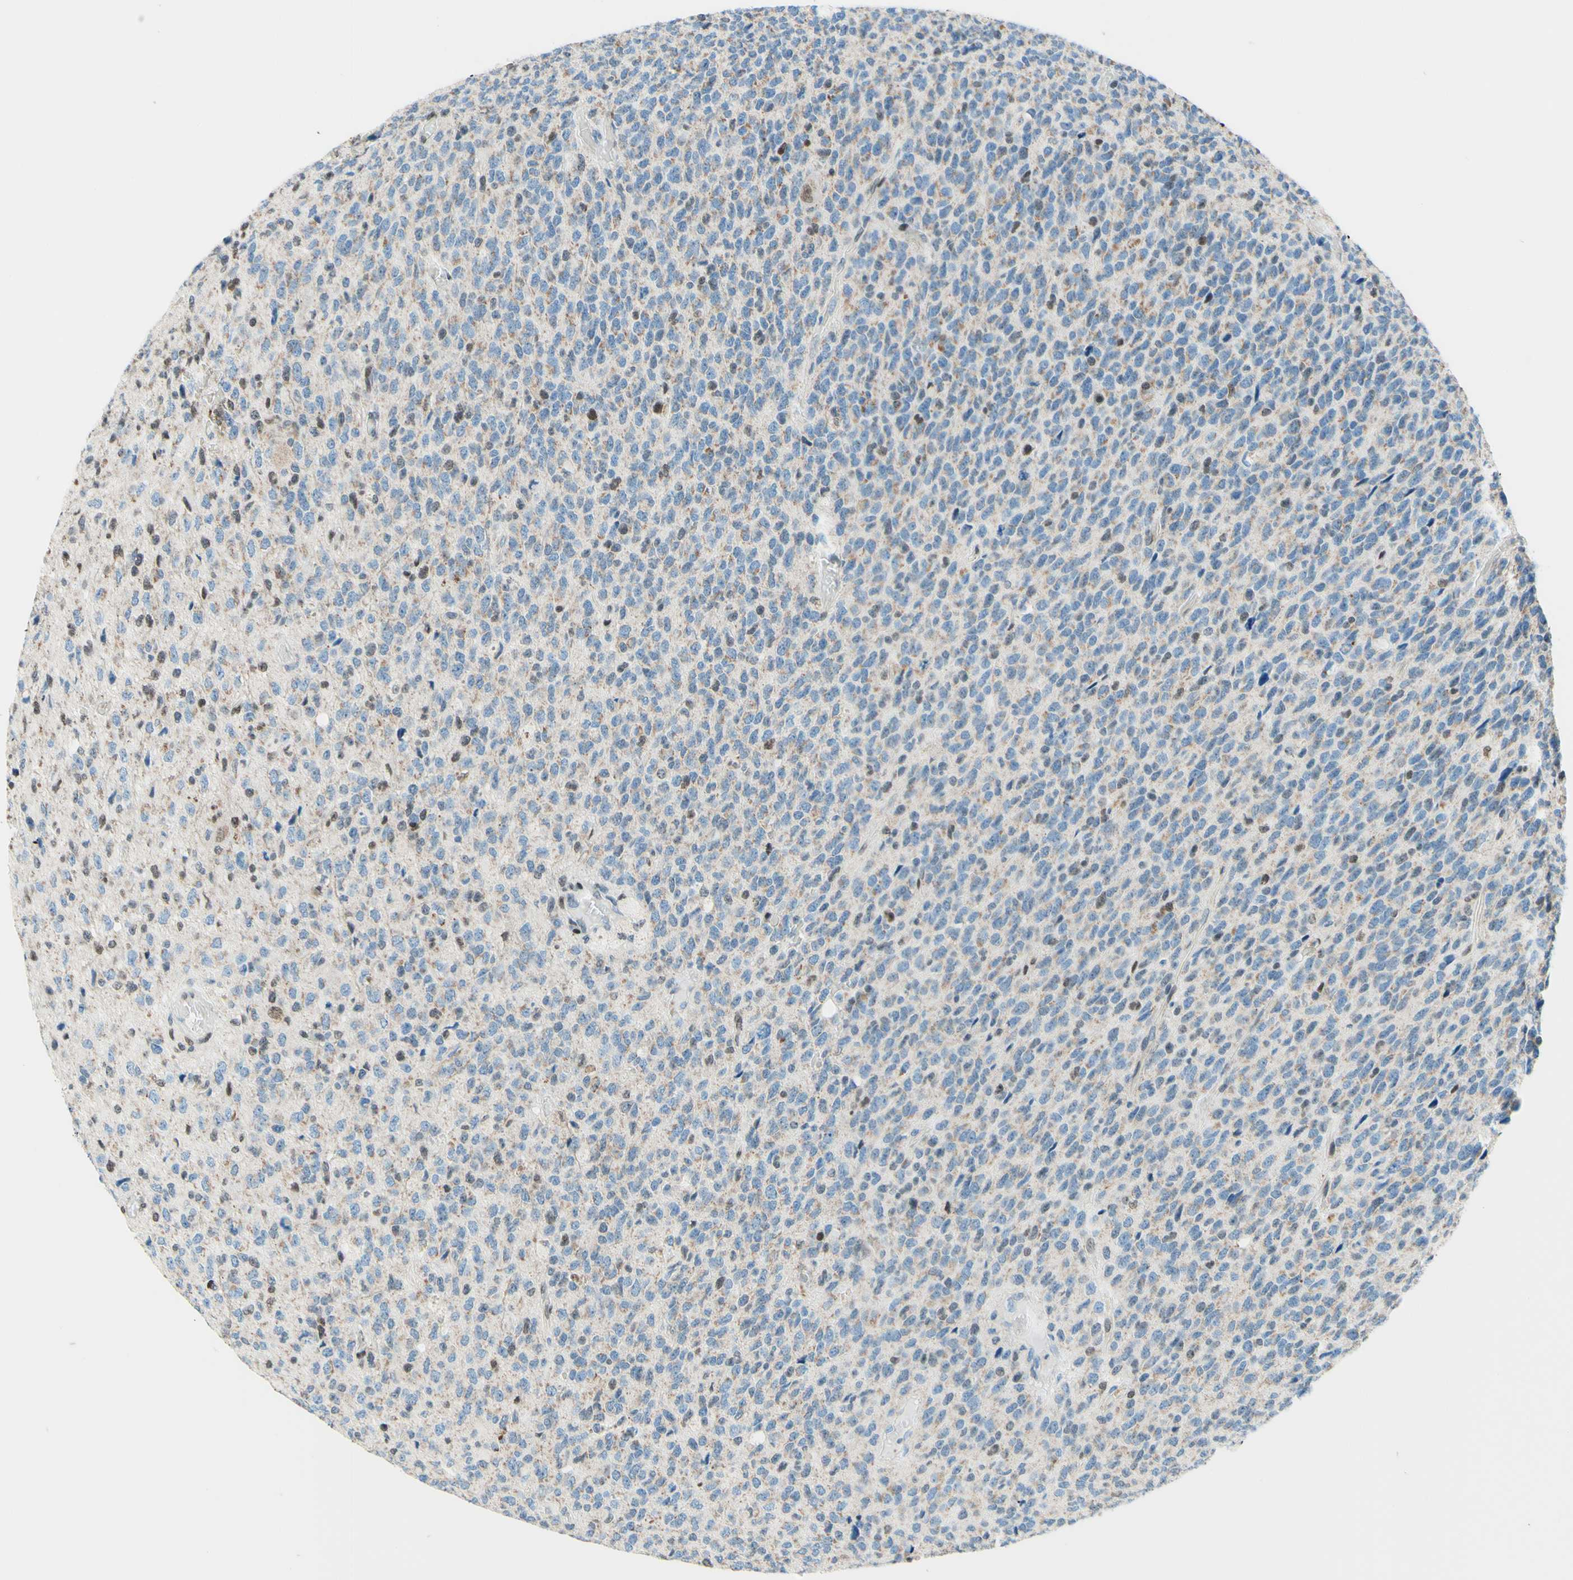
{"staining": {"intensity": "weak", "quantity": "25%-75%", "location": "cytoplasmic/membranous,nuclear"}, "tissue": "glioma", "cell_type": "Tumor cells", "image_type": "cancer", "snomed": [{"axis": "morphology", "description": "Glioma, malignant, High grade"}, {"axis": "topography", "description": "pancreas cauda"}], "caption": "Immunohistochemistry (IHC) of human glioma reveals low levels of weak cytoplasmic/membranous and nuclear positivity in about 25%-75% of tumor cells. (brown staining indicates protein expression, while blue staining denotes nuclei).", "gene": "CBX7", "patient": {"sex": "male", "age": 60}}